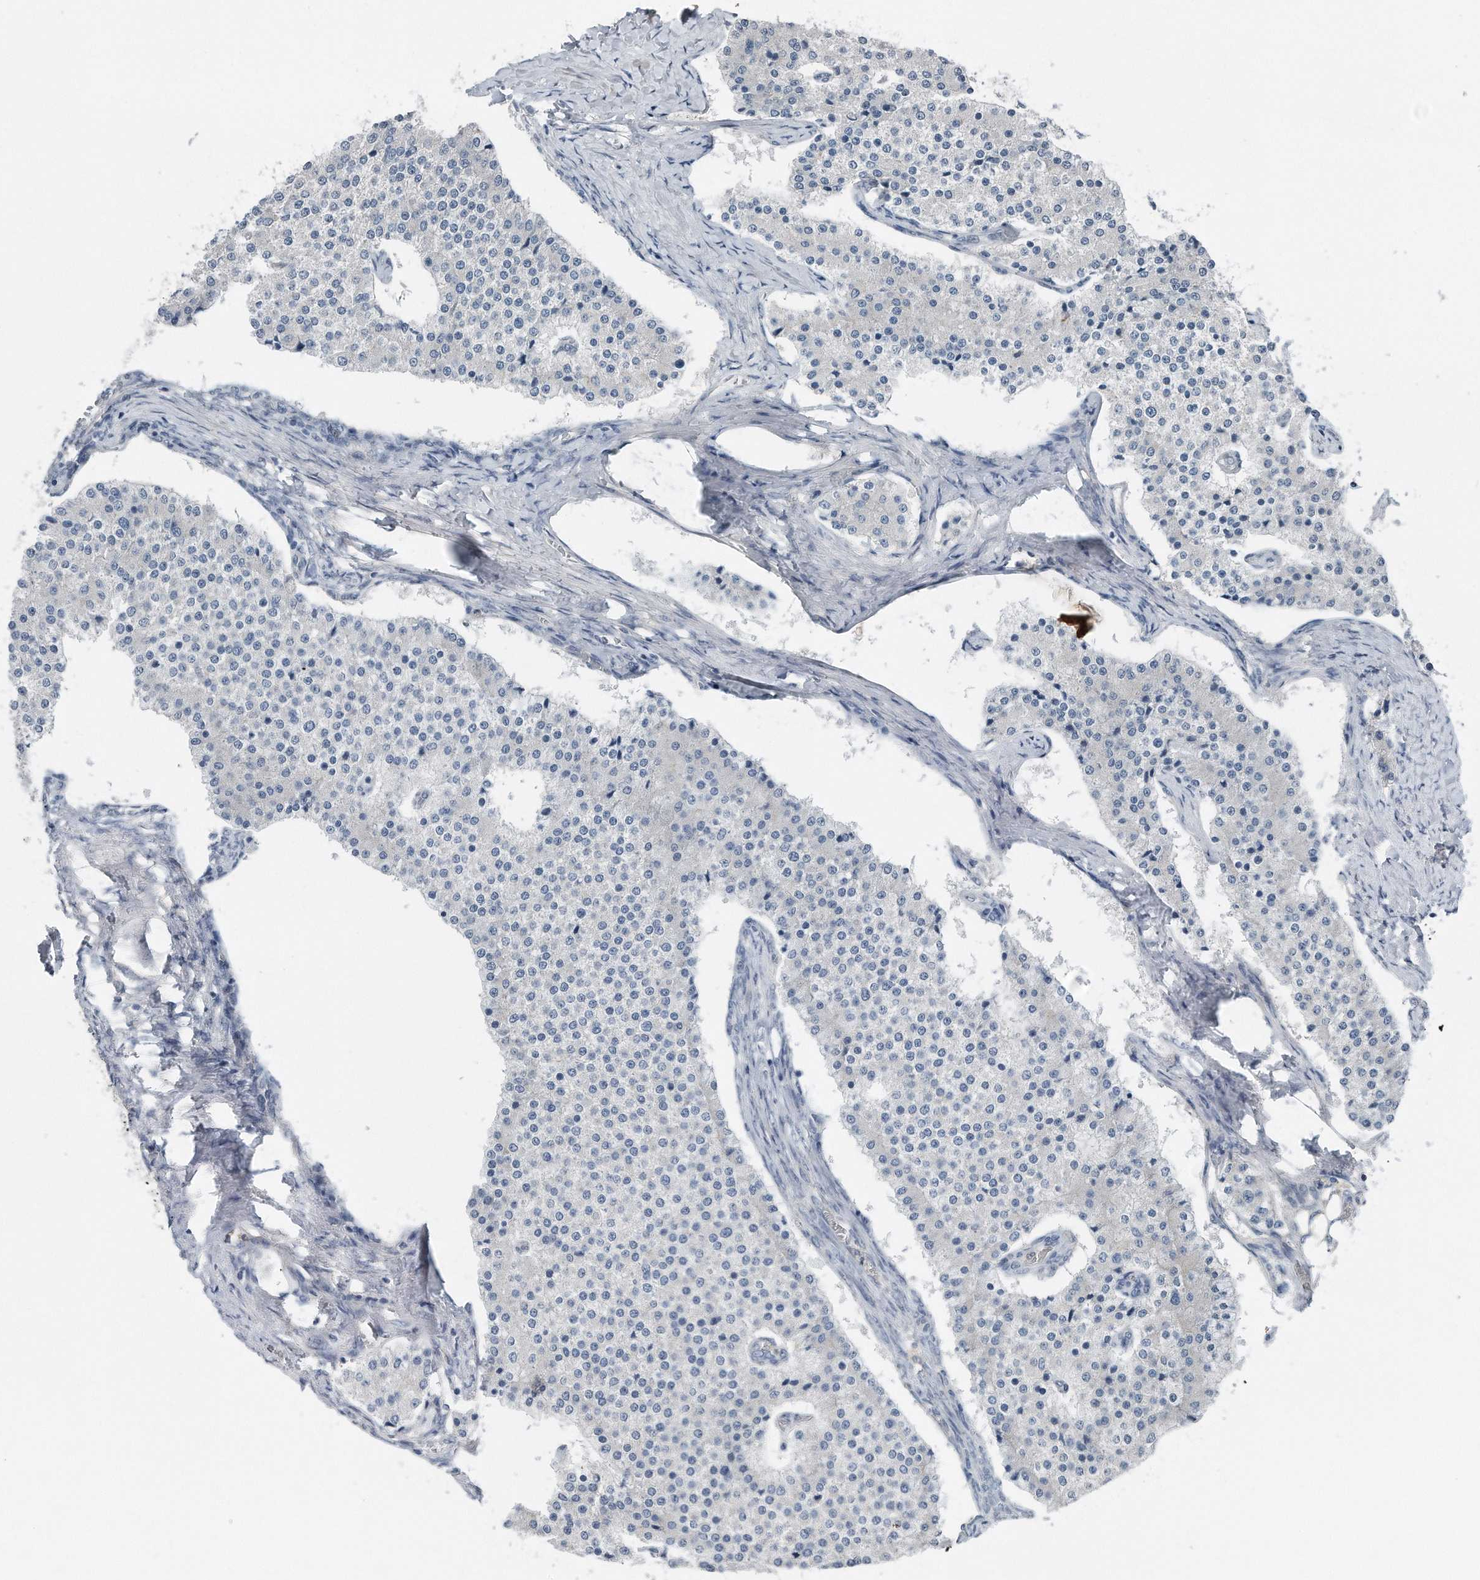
{"staining": {"intensity": "negative", "quantity": "none", "location": "none"}, "tissue": "carcinoid", "cell_type": "Tumor cells", "image_type": "cancer", "snomed": [{"axis": "morphology", "description": "Carcinoid, malignant, NOS"}, {"axis": "topography", "description": "Colon"}], "caption": "This is an IHC image of human carcinoid. There is no staining in tumor cells.", "gene": "YRDC", "patient": {"sex": "female", "age": 52}}